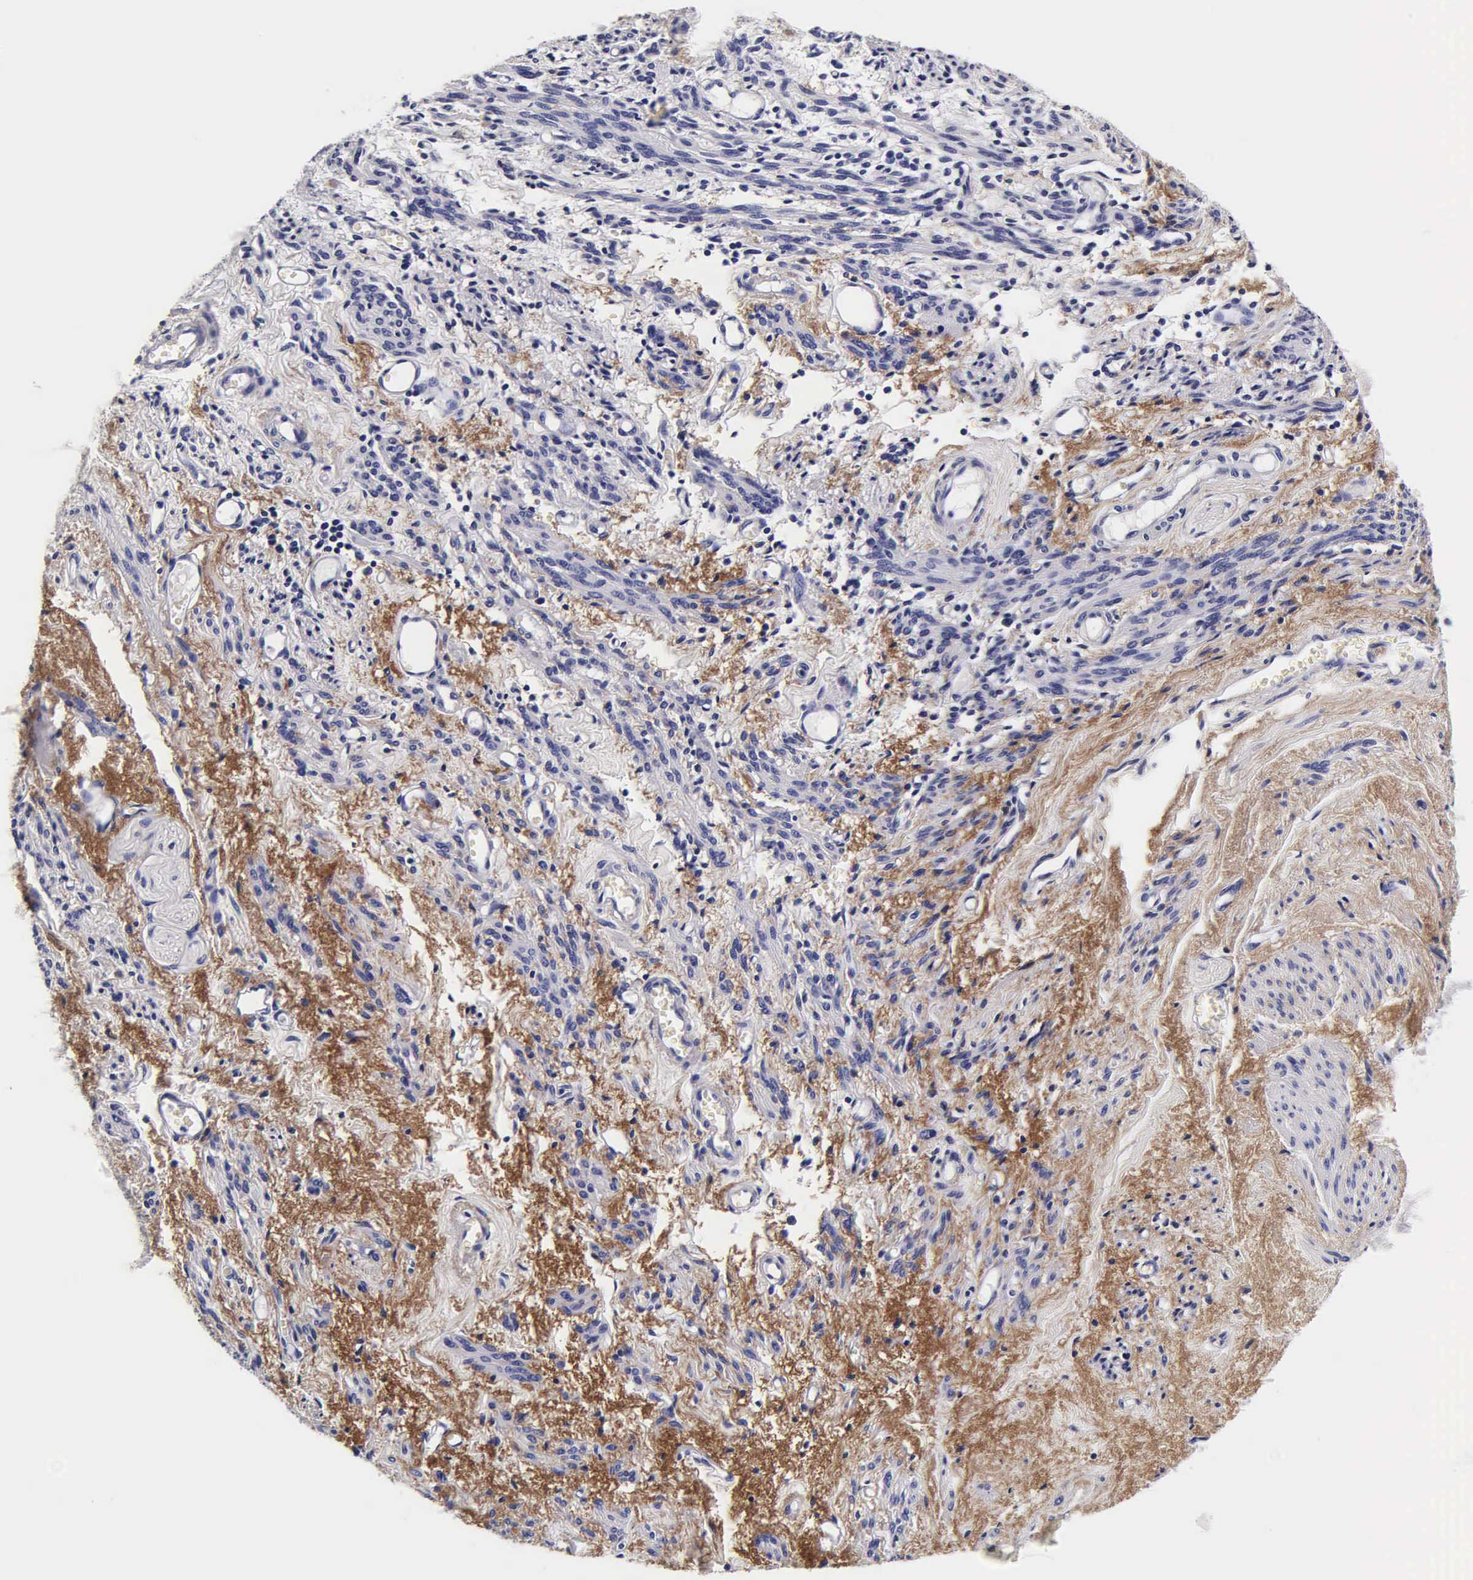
{"staining": {"intensity": "negative", "quantity": "none", "location": "none"}, "tissue": "endometrial cancer", "cell_type": "Tumor cells", "image_type": "cancer", "snomed": [{"axis": "morphology", "description": "Adenocarcinoma, NOS"}, {"axis": "topography", "description": "Endometrium"}], "caption": "Histopathology image shows no protein positivity in tumor cells of endometrial cancer tissue.", "gene": "IAPP", "patient": {"sex": "female", "age": 75}}